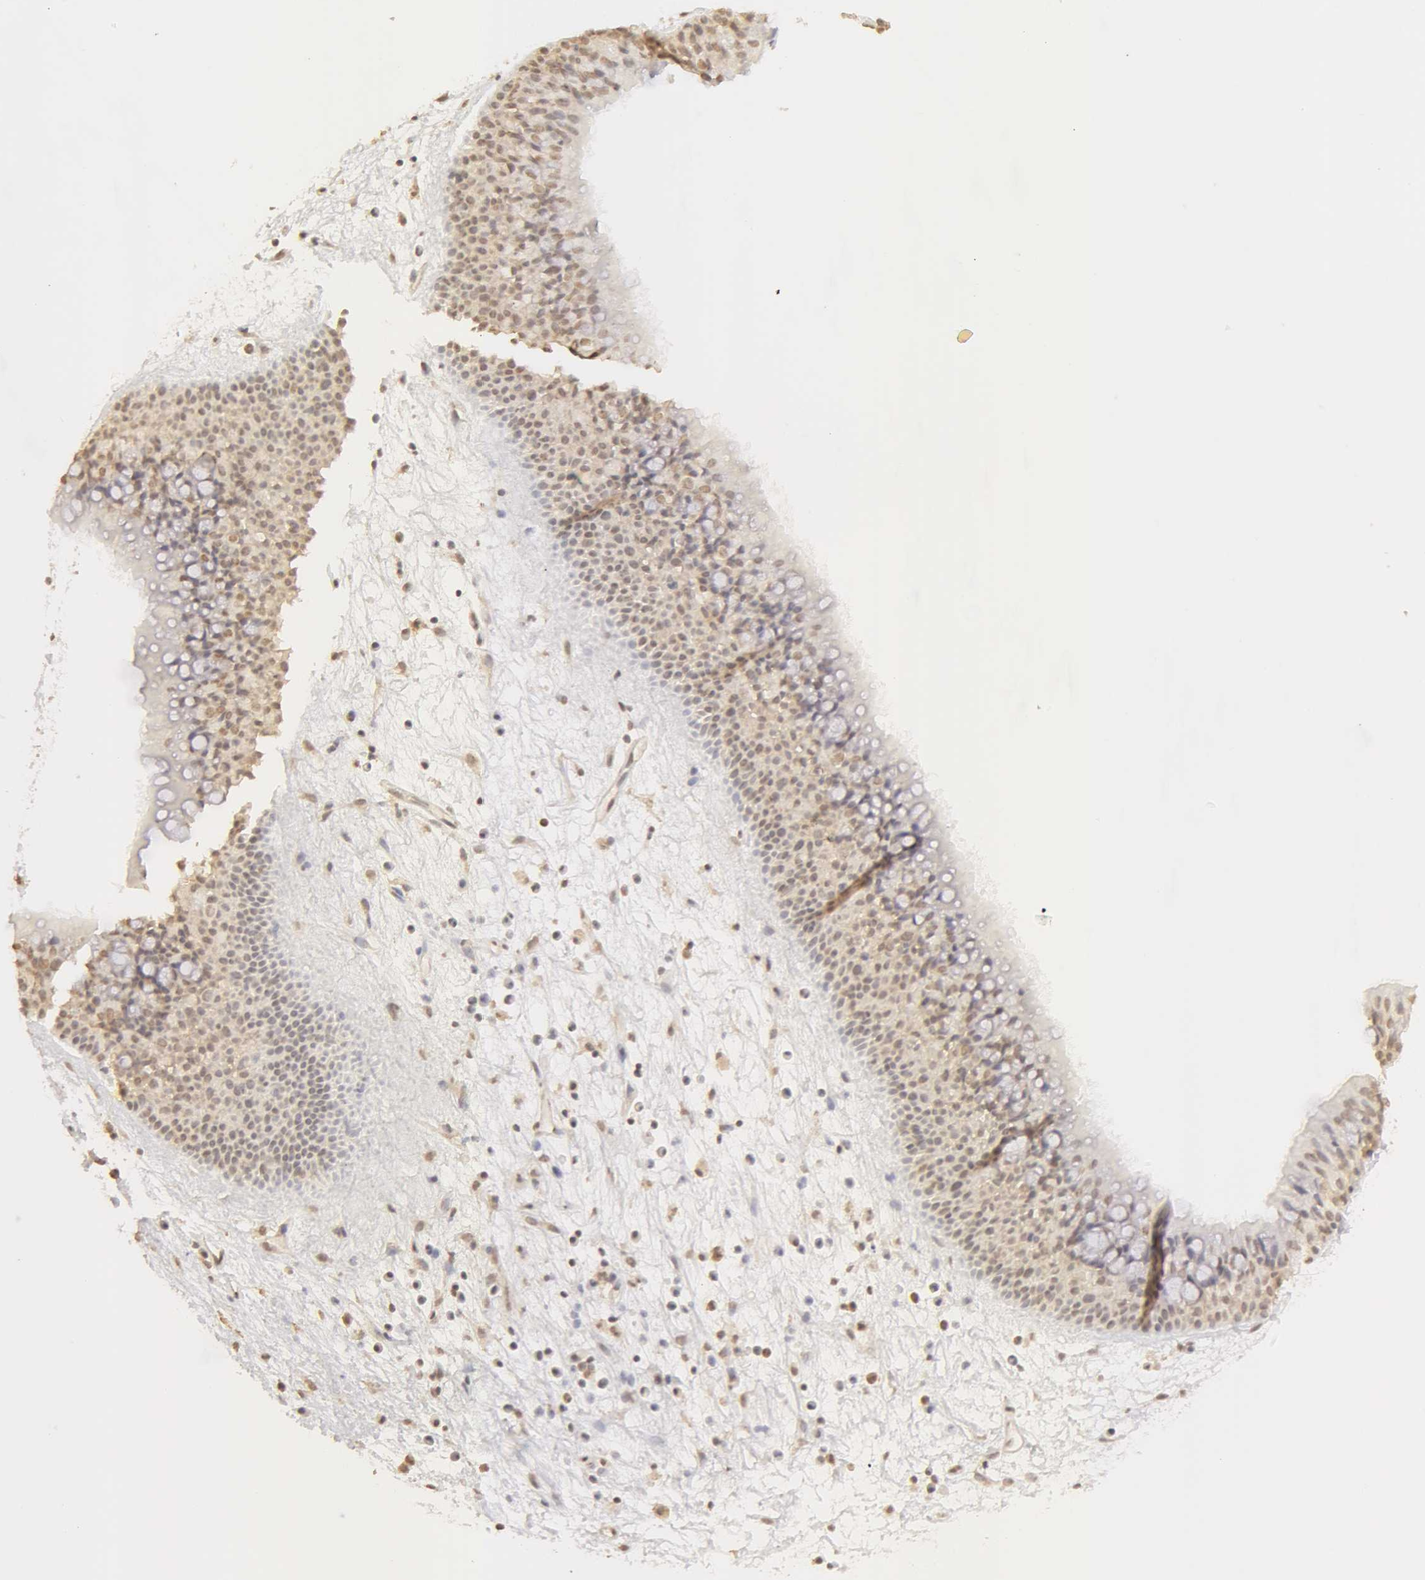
{"staining": {"intensity": "weak", "quantity": ">75%", "location": "cytoplasmic/membranous"}, "tissue": "nasopharynx", "cell_type": "Respiratory epithelial cells", "image_type": "normal", "snomed": [{"axis": "morphology", "description": "Normal tissue, NOS"}, {"axis": "topography", "description": "Nasopharynx"}], "caption": "Immunohistochemistry (IHC) (DAB (3,3'-diaminobenzidine)) staining of normal human nasopharynx displays weak cytoplasmic/membranous protein staining in about >75% of respiratory epithelial cells. The protein of interest is stained brown, and the nuclei are stained in blue (DAB (3,3'-diaminobenzidine) IHC with brightfield microscopy, high magnification).", "gene": "ADAM10", "patient": {"sex": "male", "age": 63}}